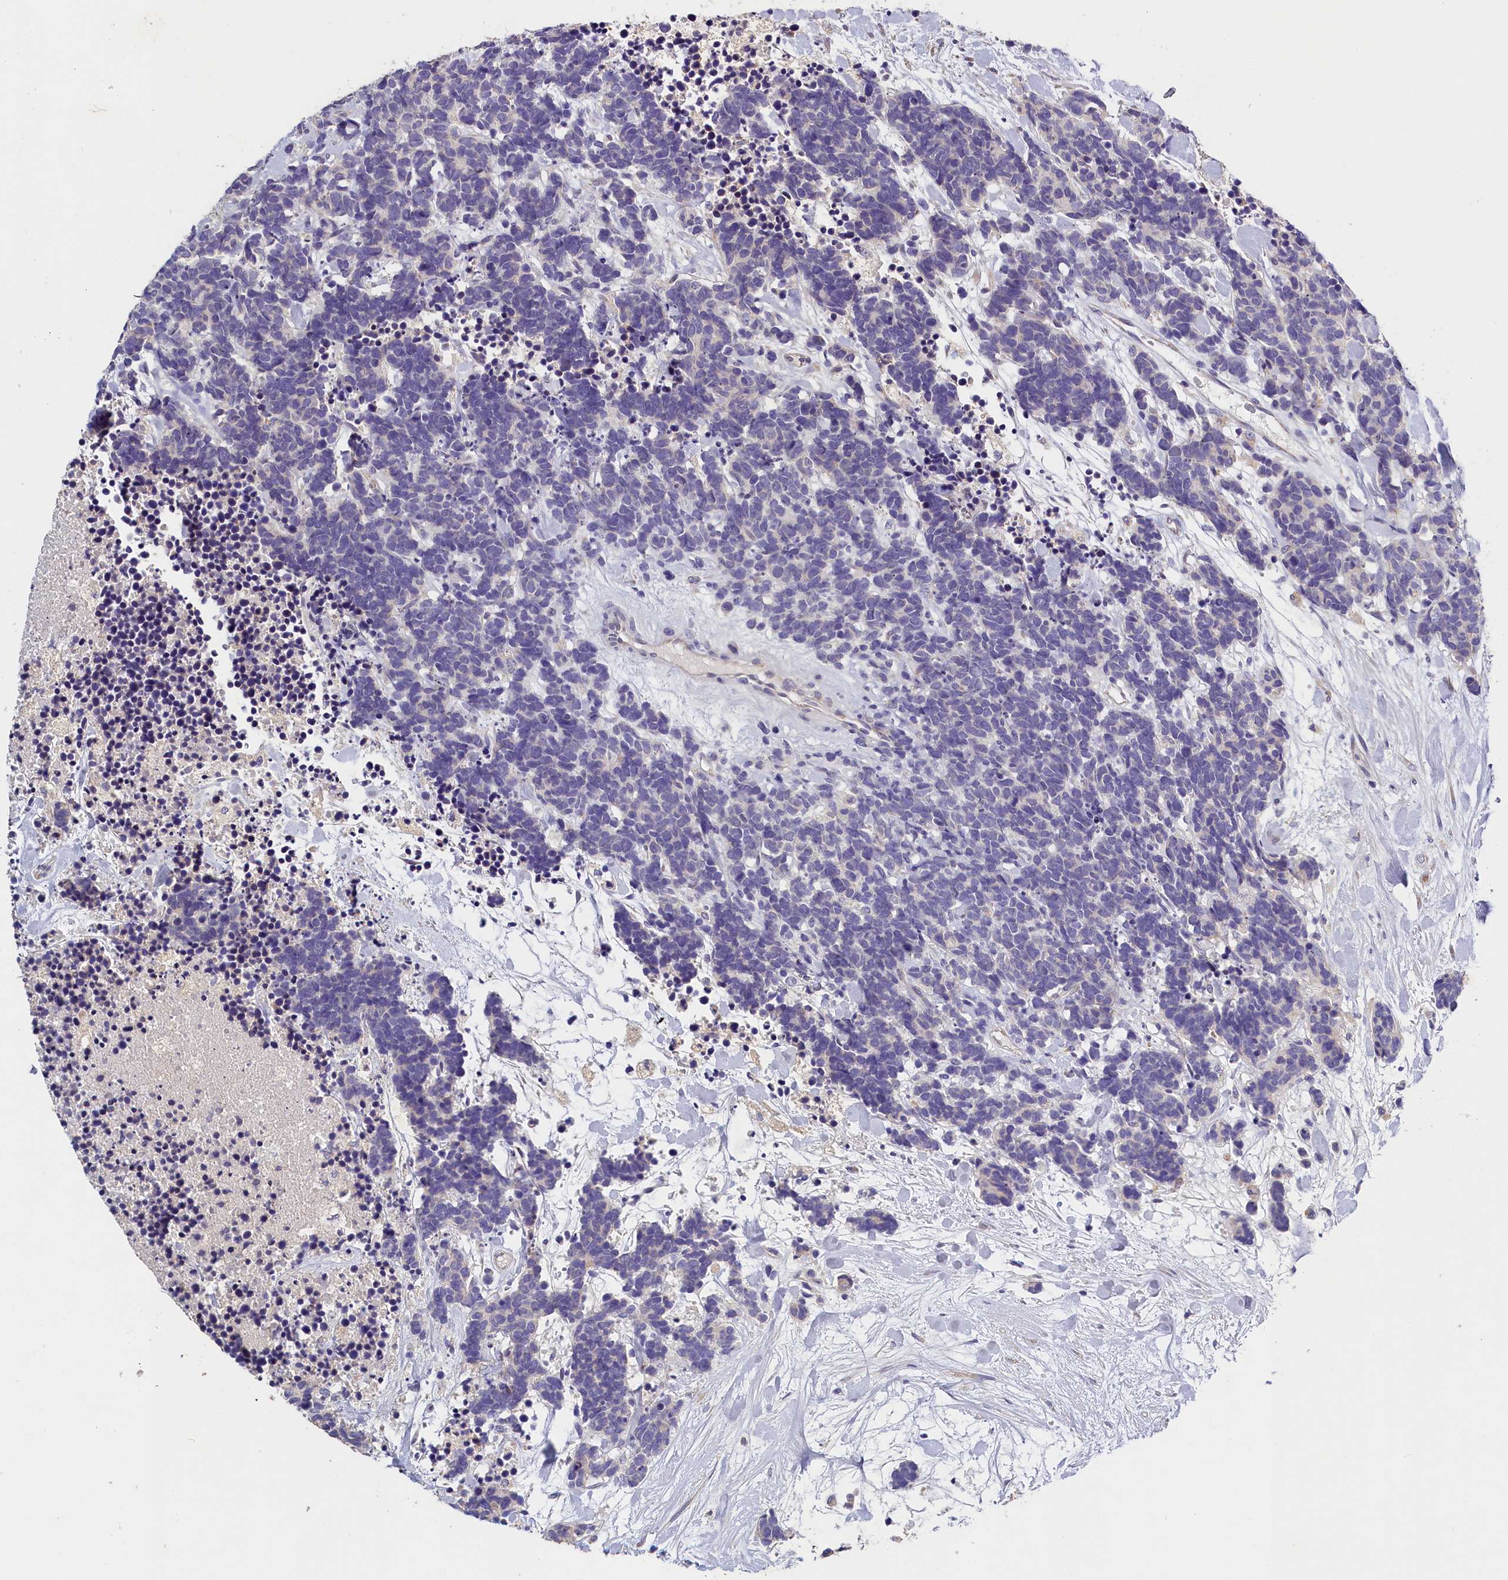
{"staining": {"intensity": "negative", "quantity": "none", "location": "none"}, "tissue": "carcinoid", "cell_type": "Tumor cells", "image_type": "cancer", "snomed": [{"axis": "morphology", "description": "Carcinoma, NOS"}, {"axis": "morphology", "description": "Carcinoid, malignant, NOS"}, {"axis": "topography", "description": "Prostate"}], "caption": "Immunohistochemistry (IHC) photomicrograph of neoplastic tissue: human malignant carcinoid stained with DAB (3,3'-diaminobenzidine) shows no significant protein positivity in tumor cells.", "gene": "ST7L", "patient": {"sex": "male", "age": 57}}